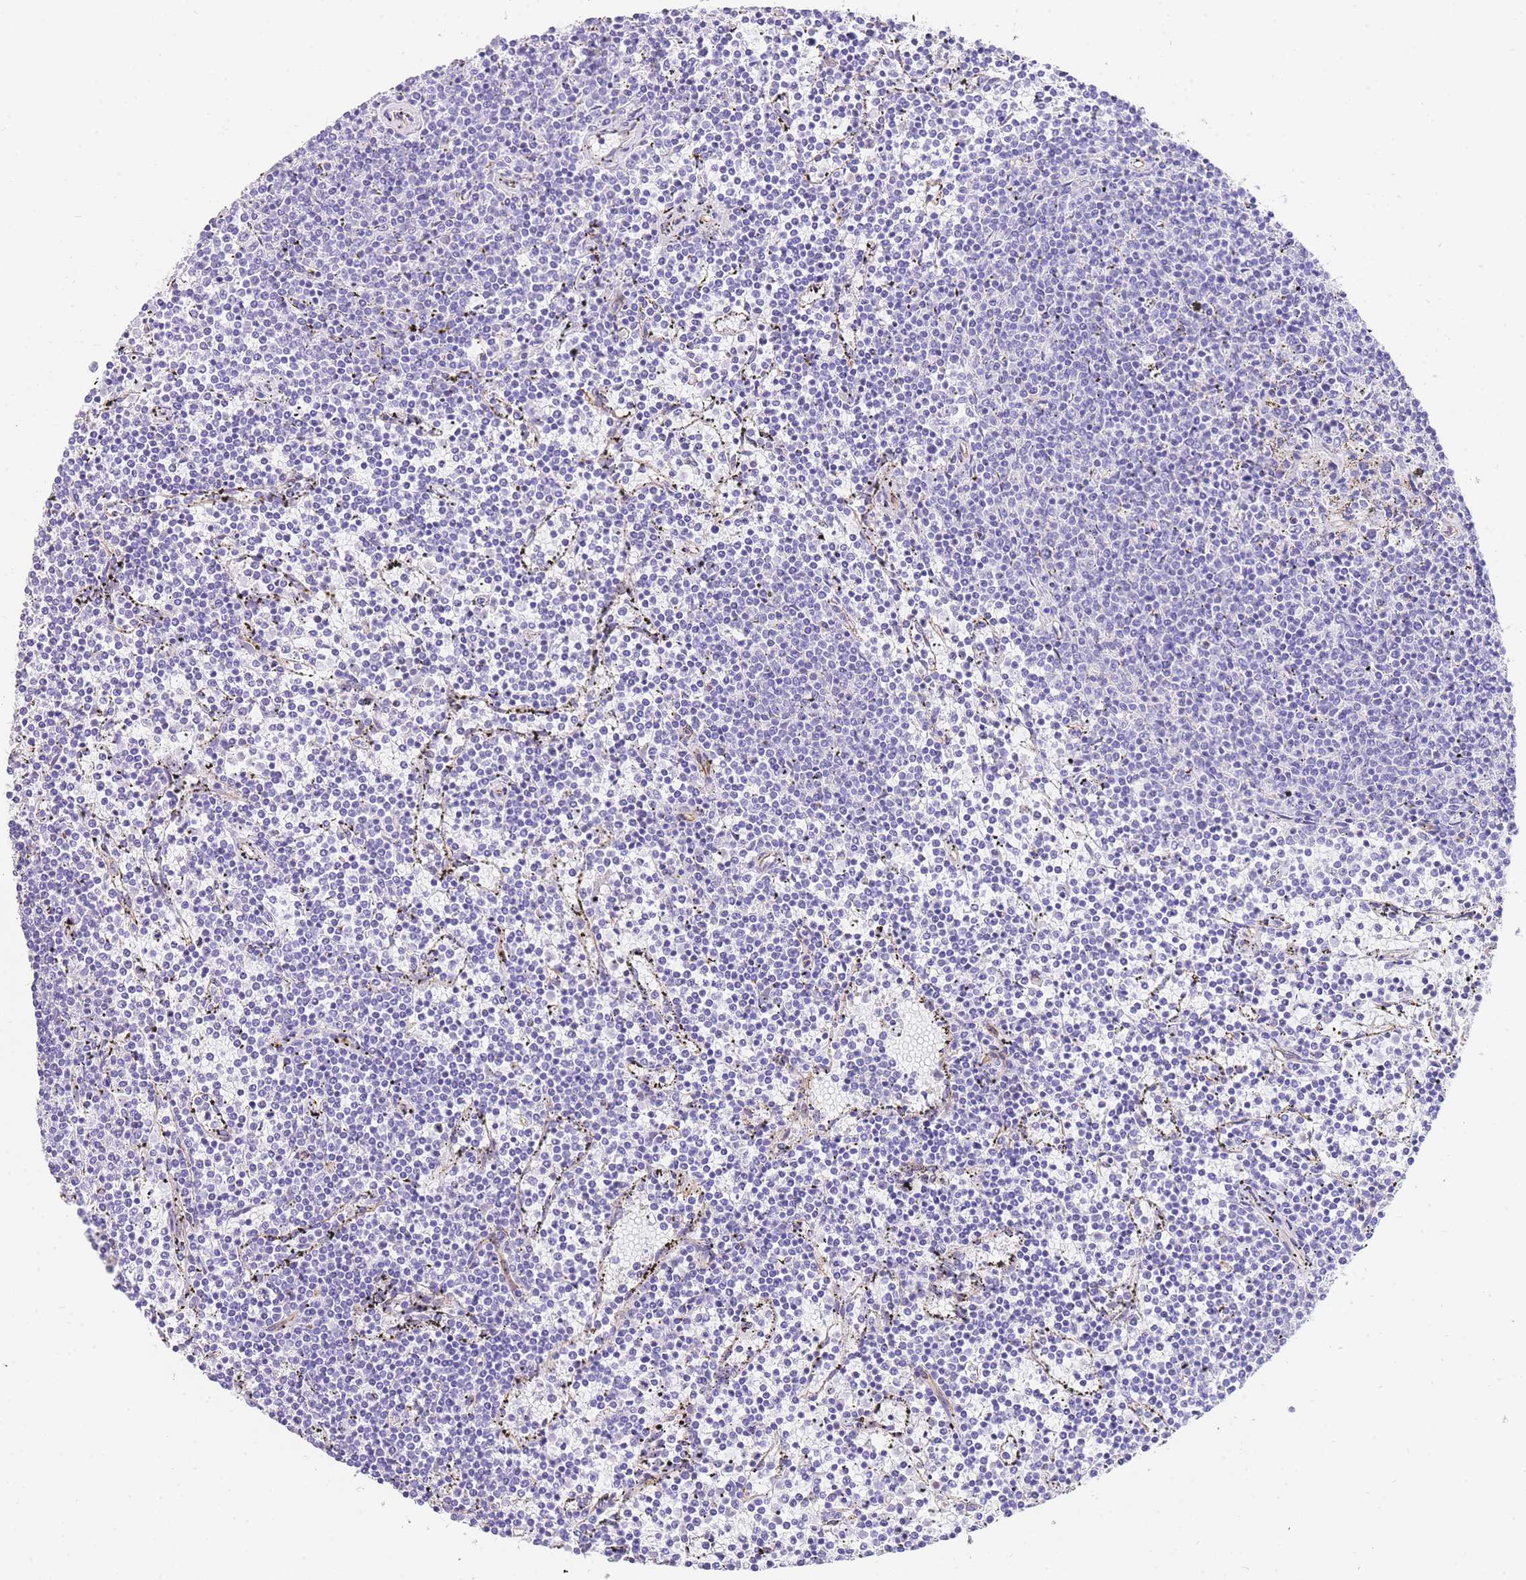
{"staining": {"intensity": "negative", "quantity": "none", "location": "none"}, "tissue": "lymphoma", "cell_type": "Tumor cells", "image_type": "cancer", "snomed": [{"axis": "morphology", "description": "Malignant lymphoma, non-Hodgkin's type, Low grade"}, {"axis": "topography", "description": "Spleen"}], "caption": "Immunohistochemistry micrograph of neoplastic tissue: lymphoma stained with DAB (3,3'-diaminobenzidine) displays no significant protein expression in tumor cells.", "gene": "SRSF12", "patient": {"sex": "female", "age": 50}}